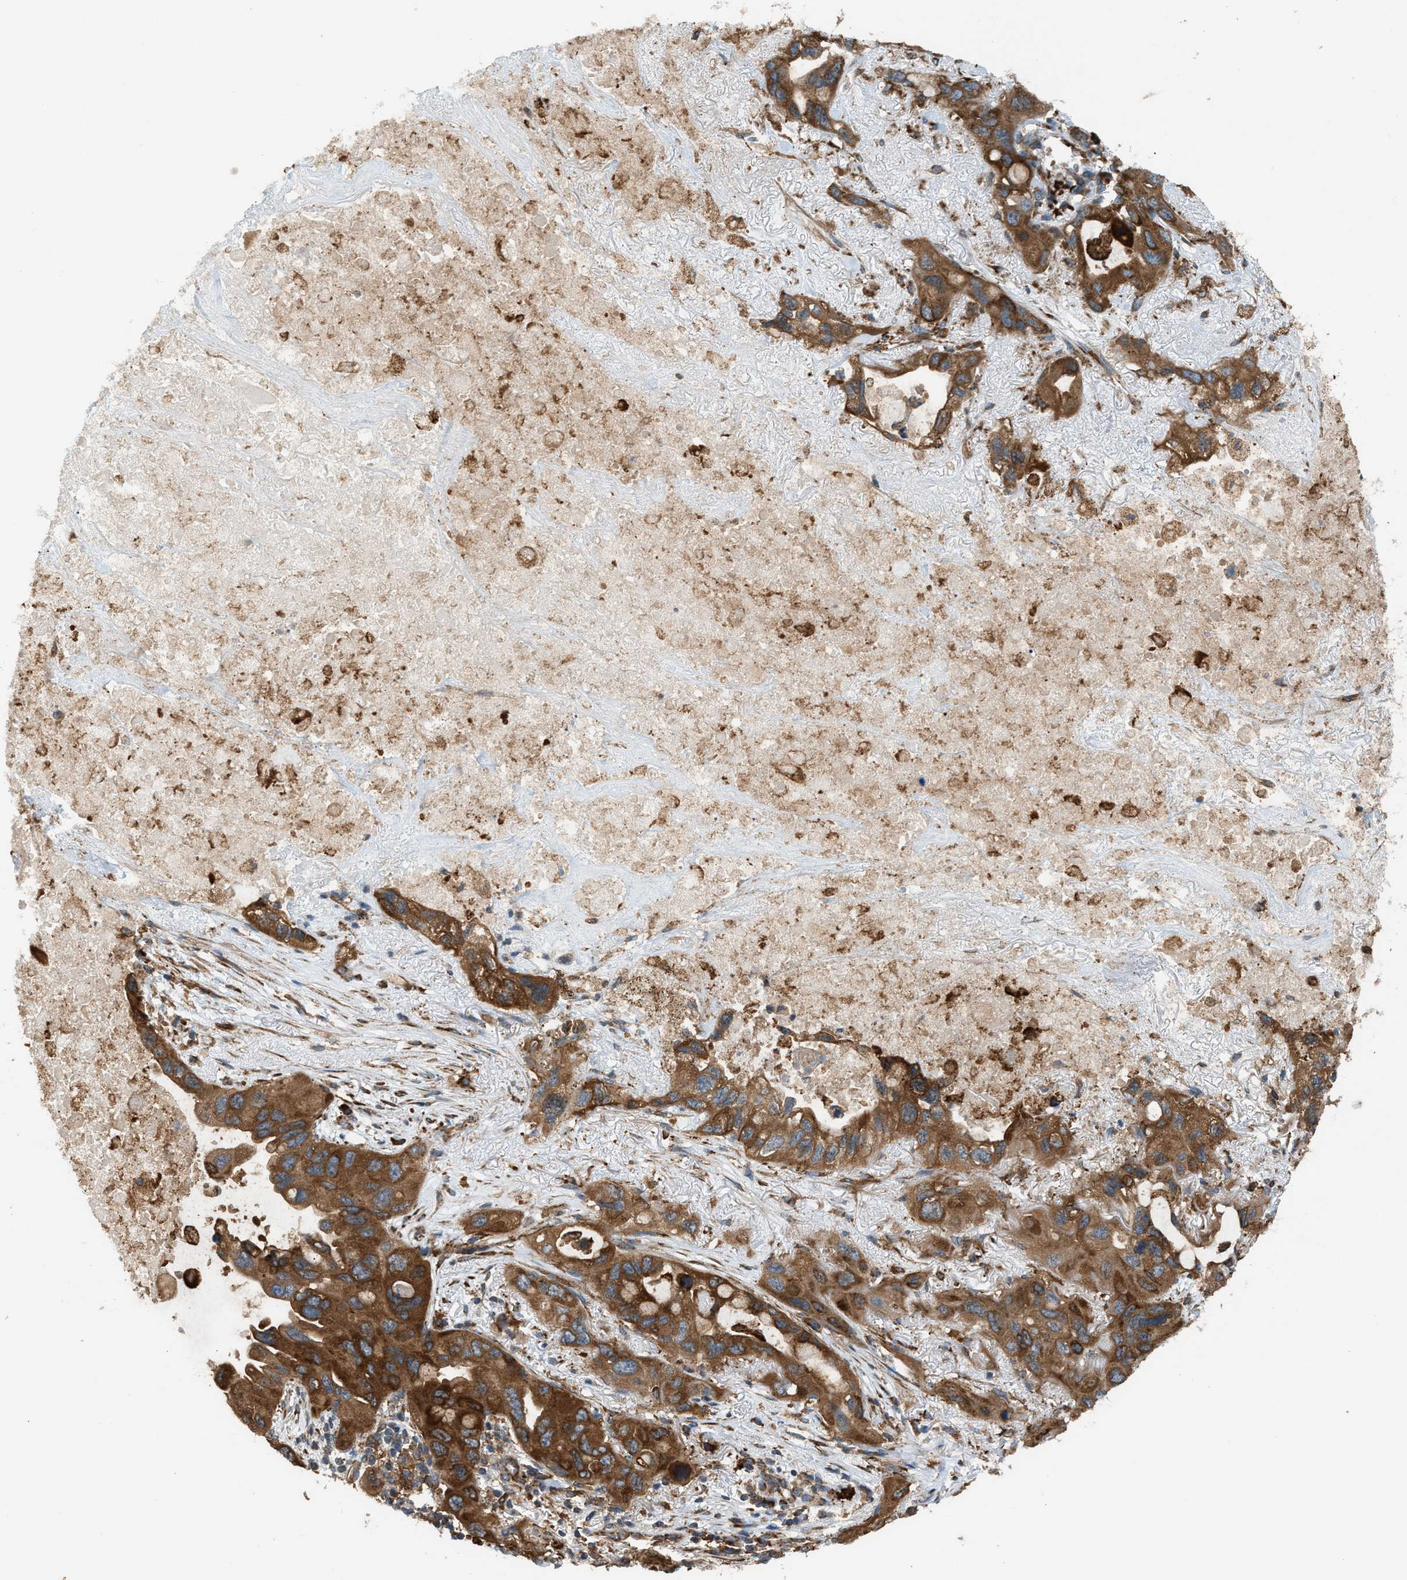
{"staining": {"intensity": "strong", "quantity": ">75%", "location": "cytoplasmic/membranous"}, "tissue": "lung cancer", "cell_type": "Tumor cells", "image_type": "cancer", "snomed": [{"axis": "morphology", "description": "Squamous cell carcinoma, NOS"}, {"axis": "topography", "description": "Lung"}], "caption": "Protein analysis of lung cancer tissue shows strong cytoplasmic/membranous positivity in approximately >75% of tumor cells. (IHC, brightfield microscopy, high magnification).", "gene": "BAIAP2L1", "patient": {"sex": "female", "age": 73}}